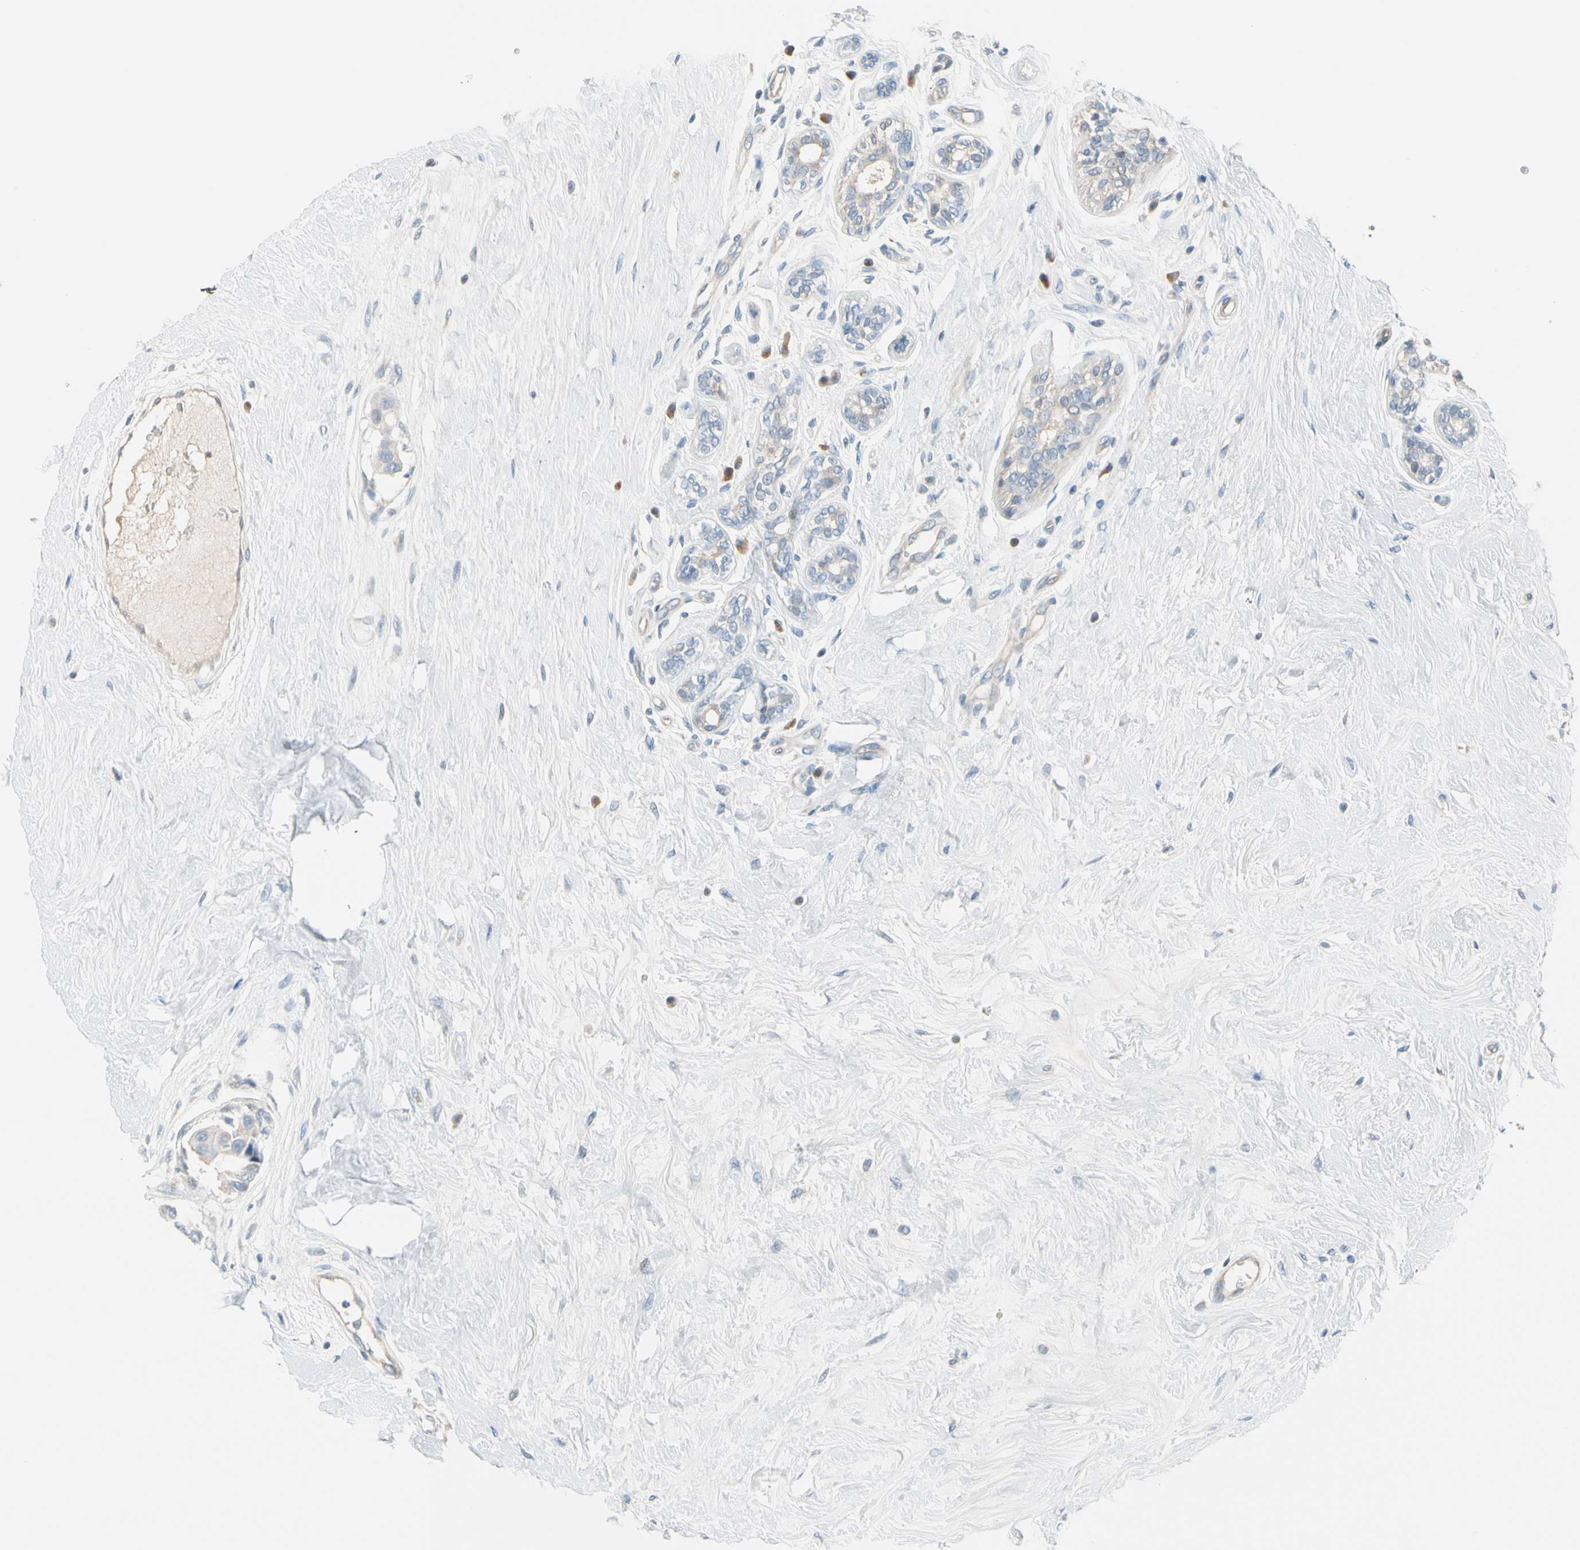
{"staining": {"intensity": "weak", "quantity": "25%-75%", "location": "cytoplasmic/membranous"}, "tissue": "breast cancer", "cell_type": "Tumor cells", "image_type": "cancer", "snomed": [{"axis": "morphology", "description": "Normal tissue, NOS"}, {"axis": "morphology", "description": "Duct carcinoma"}, {"axis": "topography", "description": "Breast"}], "caption": "Breast cancer (invasive ductal carcinoma) stained with a protein marker reveals weak staining in tumor cells.", "gene": "STK40", "patient": {"sex": "female", "age": 39}}